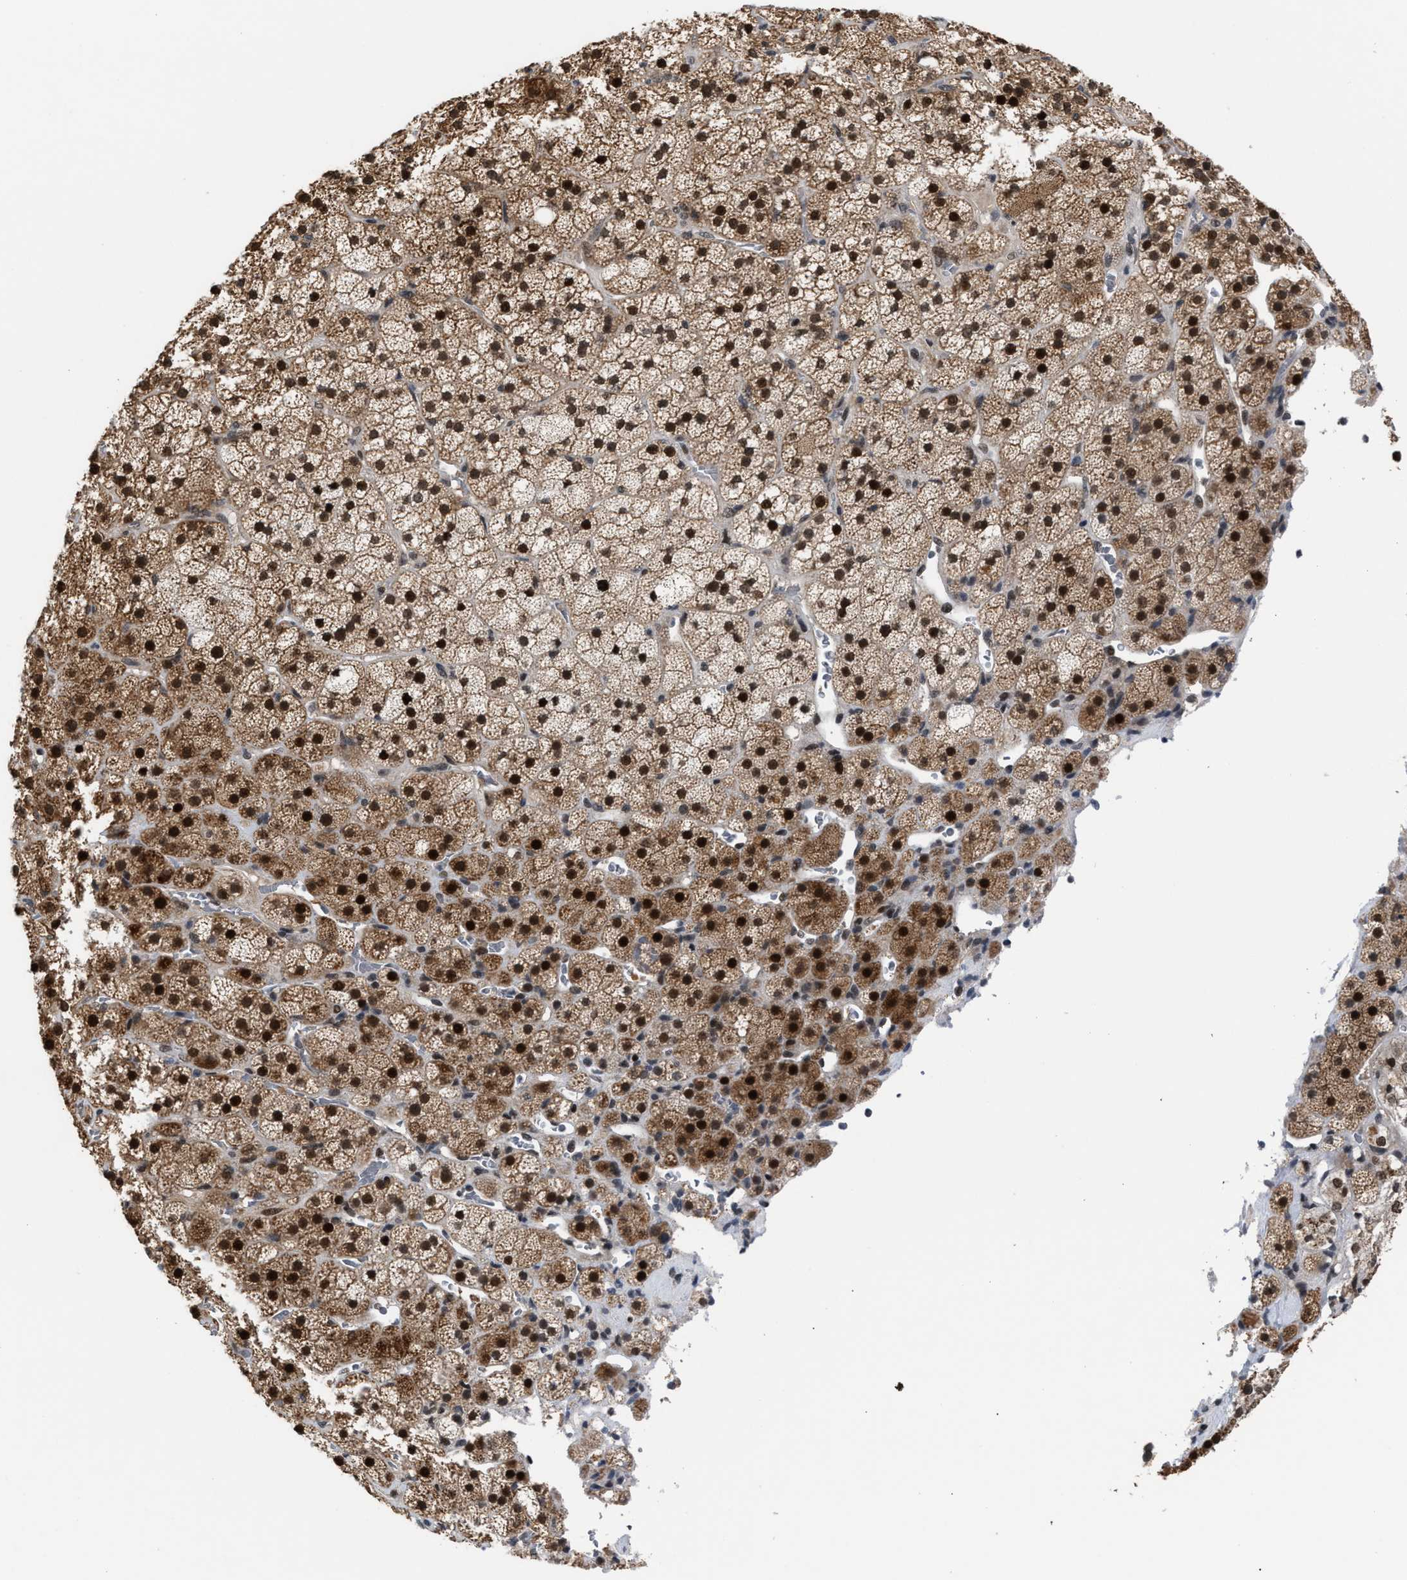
{"staining": {"intensity": "strong", "quantity": ">75%", "location": "cytoplasmic/membranous,nuclear"}, "tissue": "adrenal gland", "cell_type": "Glandular cells", "image_type": "normal", "snomed": [{"axis": "morphology", "description": "Normal tissue, NOS"}, {"axis": "topography", "description": "Adrenal gland"}], "caption": "Brown immunohistochemical staining in benign human adrenal gland reveals strong cytoplasmic/membranous,nuclear expression in about >75% of glandular cells.", "gene": "C9orf78", "patient": {"sex": "male", "age": 57}}